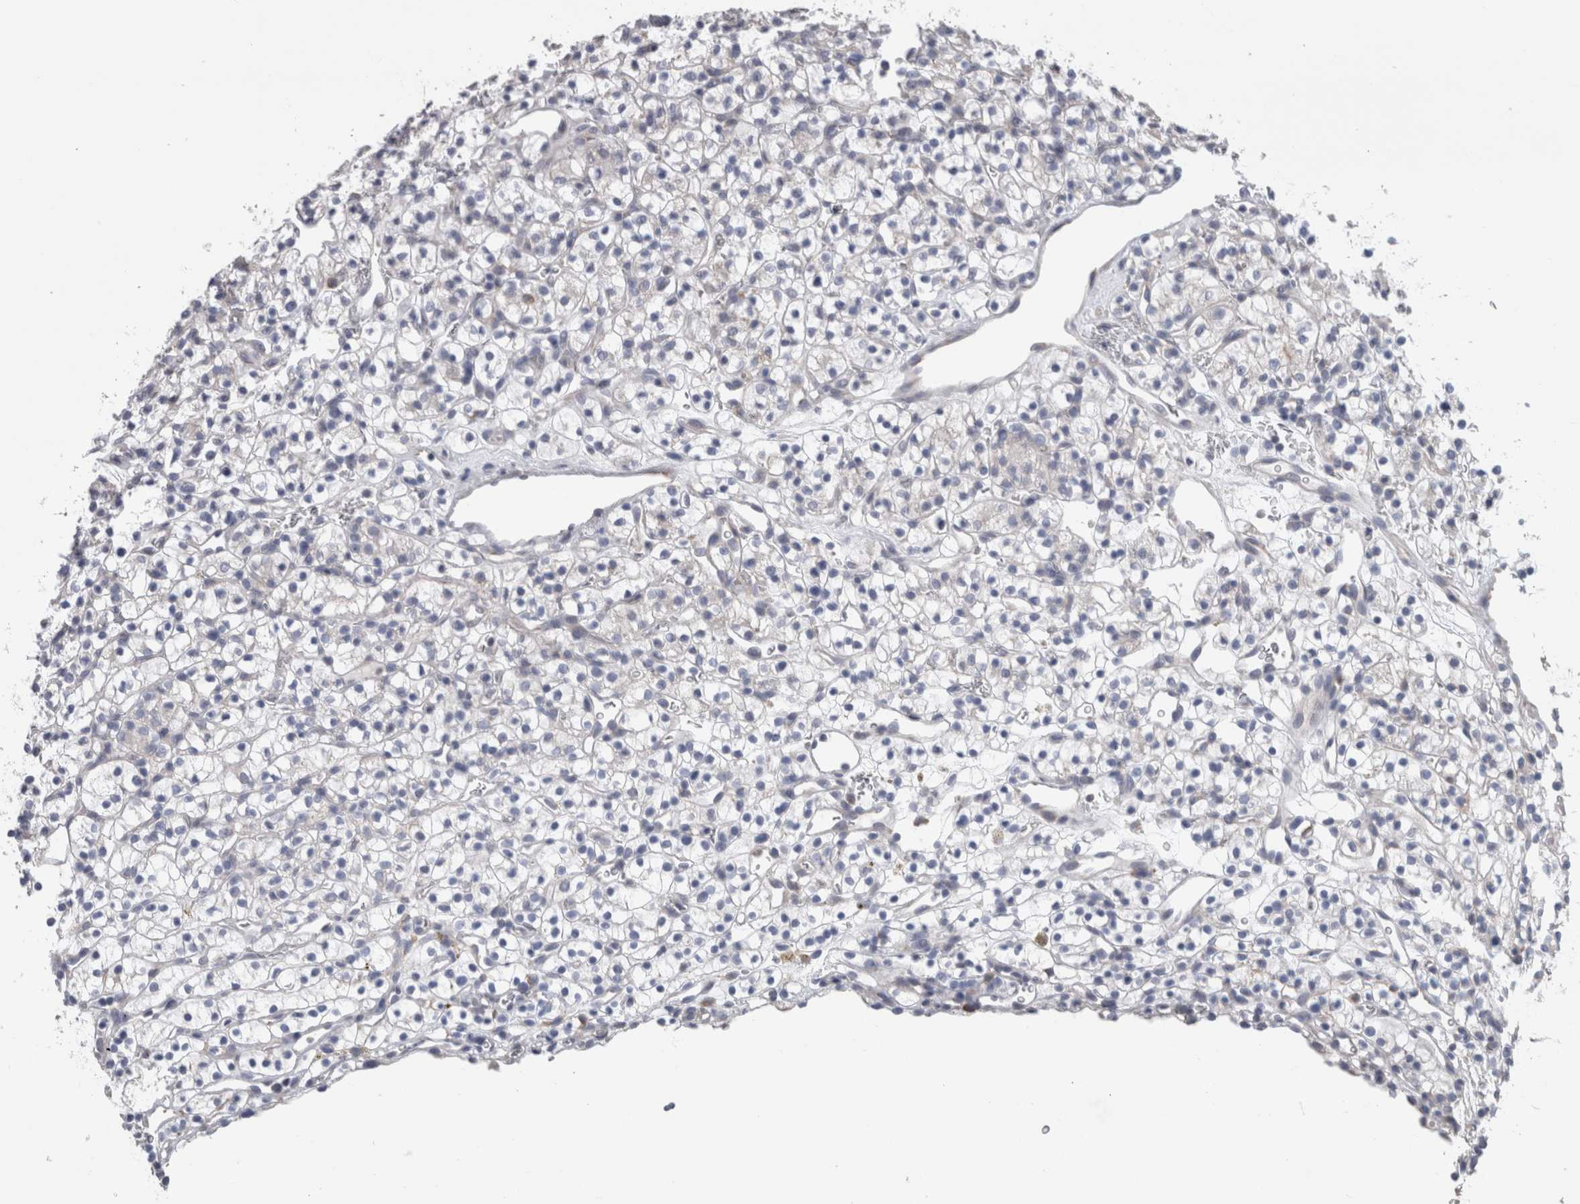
{"staining": {"intensity": "negative", "quantity": "none", "location": "none"}, "tissue": "renal cancer", "cell_type": "Tumor cells", "image_type": "cancer", "snomed": [{"axis": "morphology", "description": "Adenocarcinoma, NOS"}, {"axis": "topography", "description": "Kidney"}], "caption": "Immunohistochemical staining of human adenocarcinoma (renal) shows no significant staining in tumor cells. (DAB (3,3'-diaminobenzidine) immunohistochemistry (IHC), high magnification).", "gene": "GDAP1", "patient": {"sex": "female", "age": 57}}